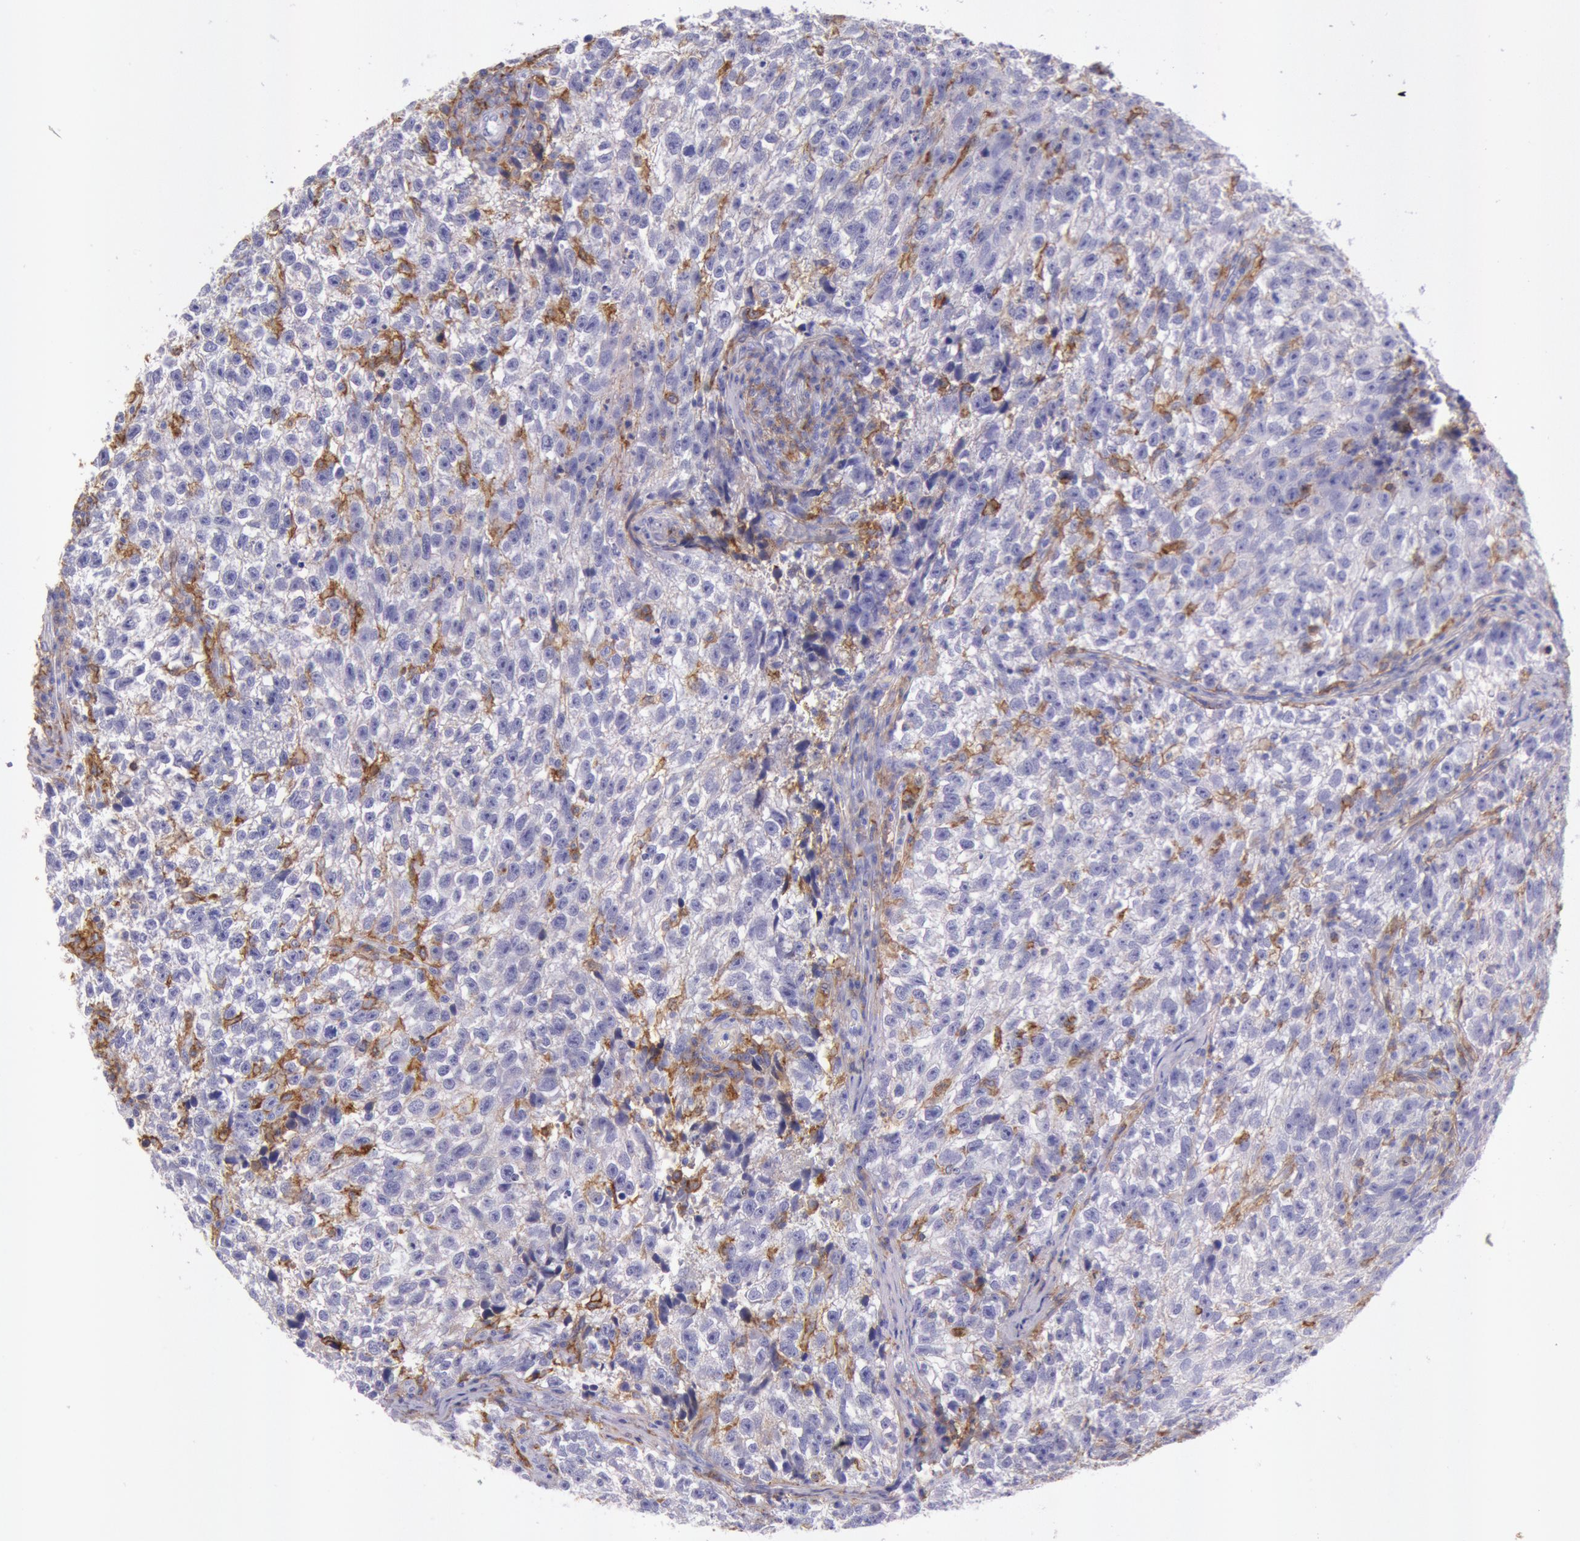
{"staining": {"intensity": "negative", "quantity": "none", "location": "none"}, "tissue": "testis cancer", "cell_type": "Tumor cells", "image_type": "cancer", "snomed": [{"axis": "morphology", "description": "Seminoma, NOS"}, {"axis": "topography", "description": "Testis"}], "caption": "This image is of testis cancer (seminoma) stained with immunohistochemistry (IHC) to label a protein in brown with the nuclei are counter-stained blue. There is no expression in tumor cells.", "gene": "LYN", "patient": {"sex": "male", "age": 38}}